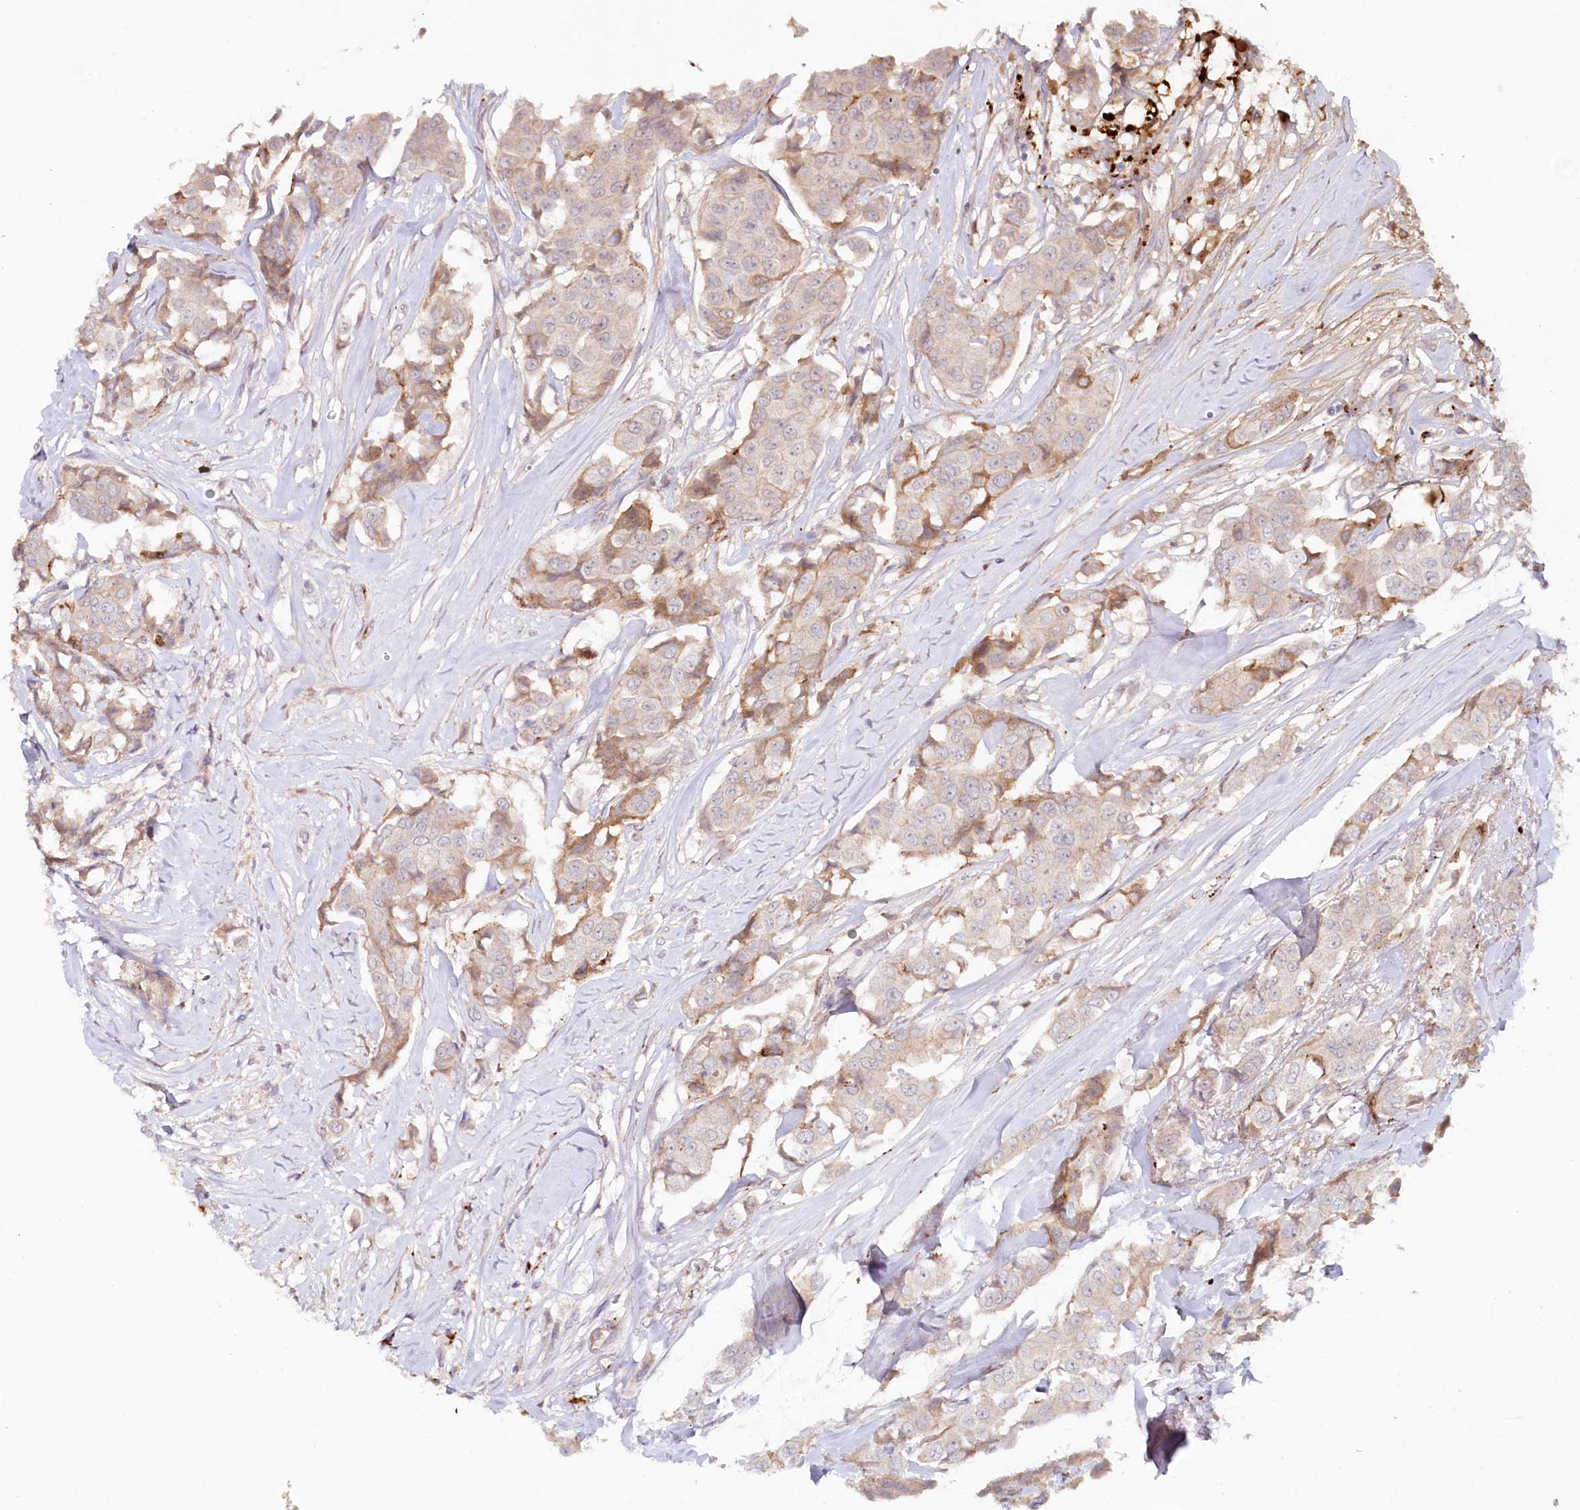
{"staining": {"intensity": "moderate", "quantity": "<25%", "location": "cytoplasmic/membranous"}, "tissue": "breast cancer", "cell_type": "Tumor cells", "image_type": "cancer", "snomed": [{"axis": "morphology", "description": "Duct carcinoma"}, {"axis": "topography", "description": "Breast"}], "caption": "Protein expression analysis of human invasive ductal carcinoma (breast) reveals moderate cytoplasmic/membranous staining in about <25% of tumor cells.", "gene": "PSAPL1", "patient": {"sex": "female", "age": 80}}